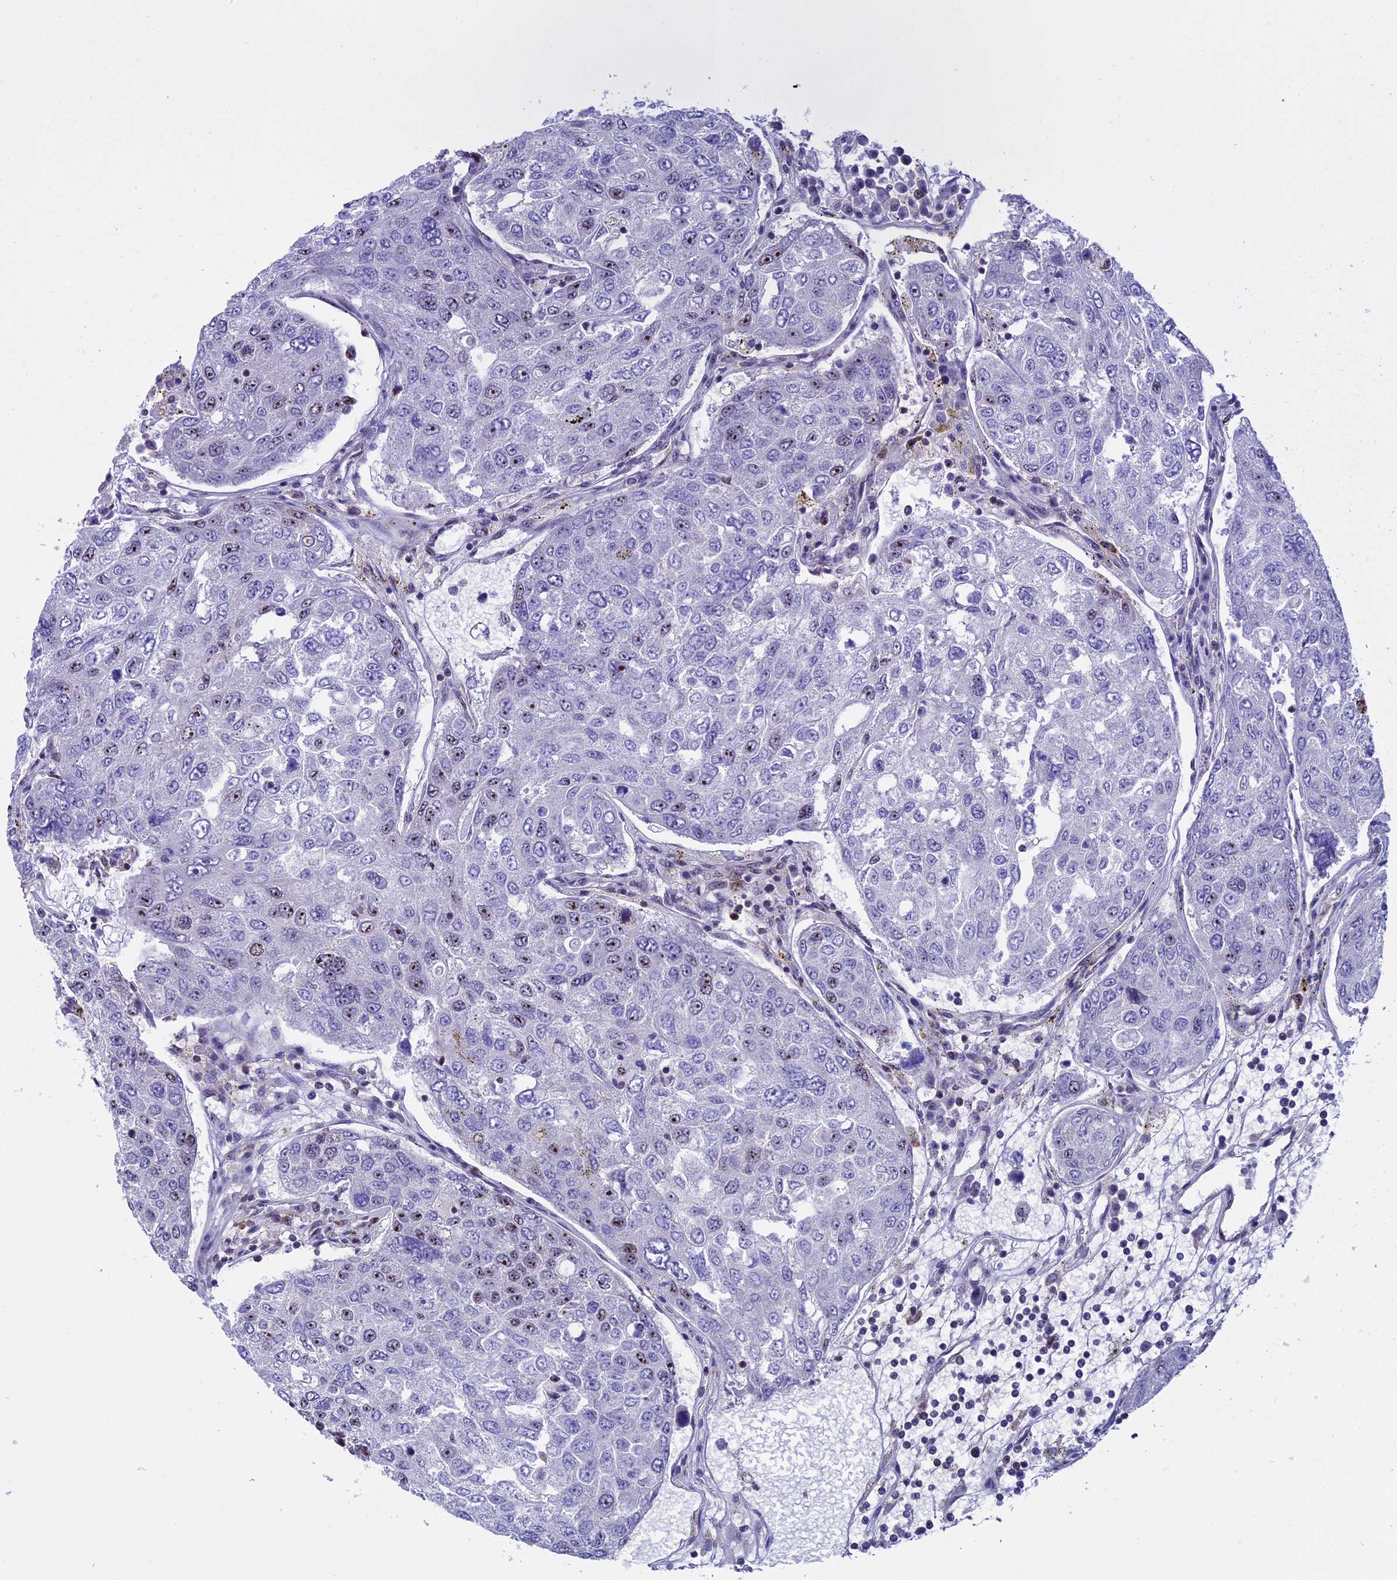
{"staining": {"intensity": "moderate", "quantity": "<25%", "location": "nuclear"}, "tissue": "urothelial cancer", "cell_type": "Tumor cells", "image_type": "cancer", "snomed": [{"axis": "morphology", "description": "Urothelial carcinoma, High grade"}, {"axis": "topography", "description": "Lymph node"}, {"axis": "topography", "description": "Urinary bladder"}], "caption": "There is low levels of moderate nuclear expression in tumor cells of urothelial carcinoma (high-grade), as demonstrated by immunohistochemical staining (brown color).", "gene": "CCDC86", "patient": {"sex": "male", "age": 51}}